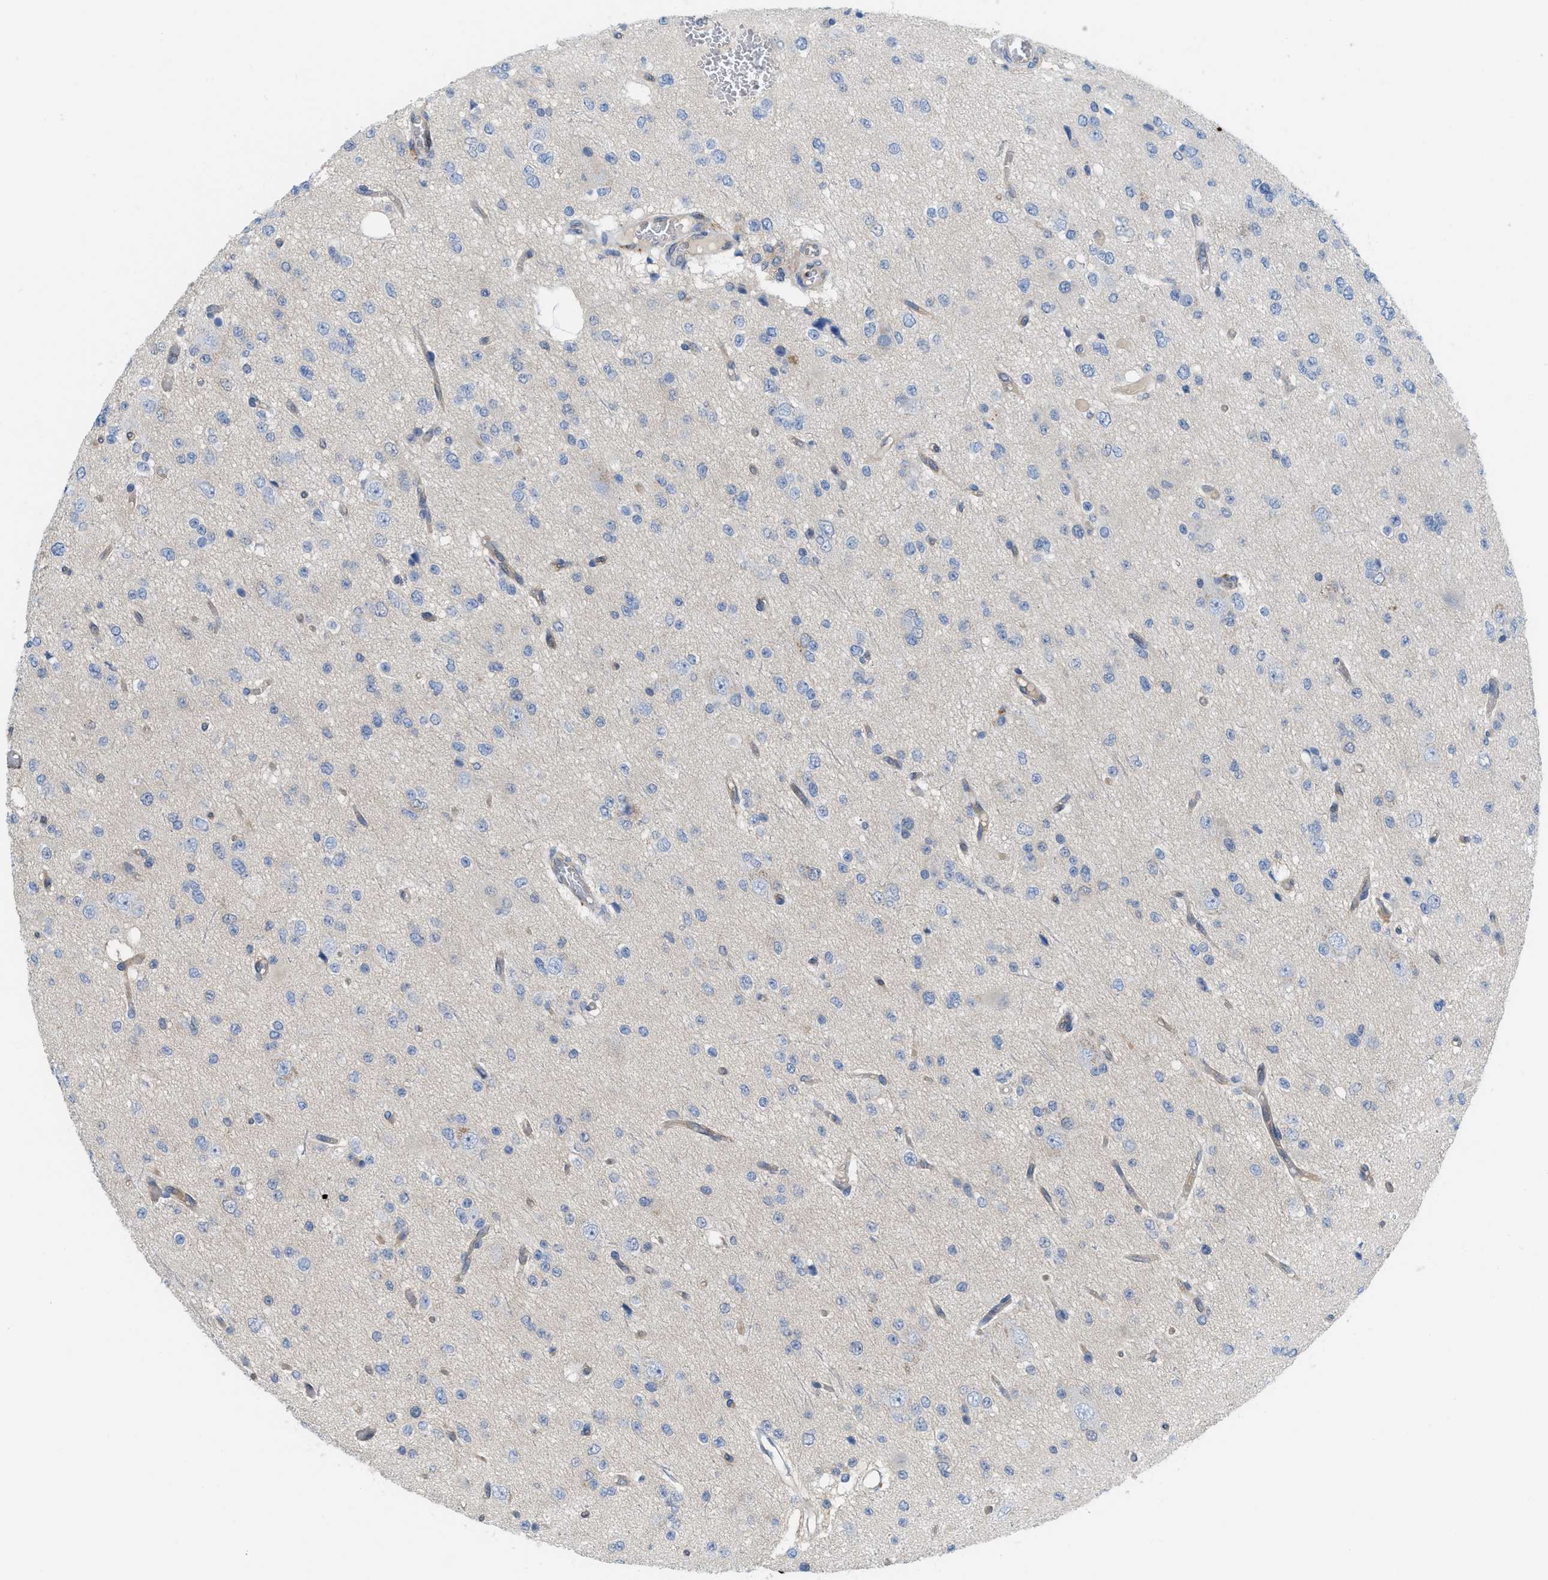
{"staining": {"intensity": "negative", "quantity": "none", "location": "none"}, "tissue": "glioma", "cell_type": "Tumor cells", "image_type": "cancer", "snomed": [{"axis": "morphology", "description": "Glioma, malignant, Low grade"}, {"axis": "topography", "description": "Brain"}], "caption": "The micrograph displays no significant expression in tumor cells of malignant glioma (low-grade).", "gene": "CSTB", "patient": {"sex": "male", "age": 38}}